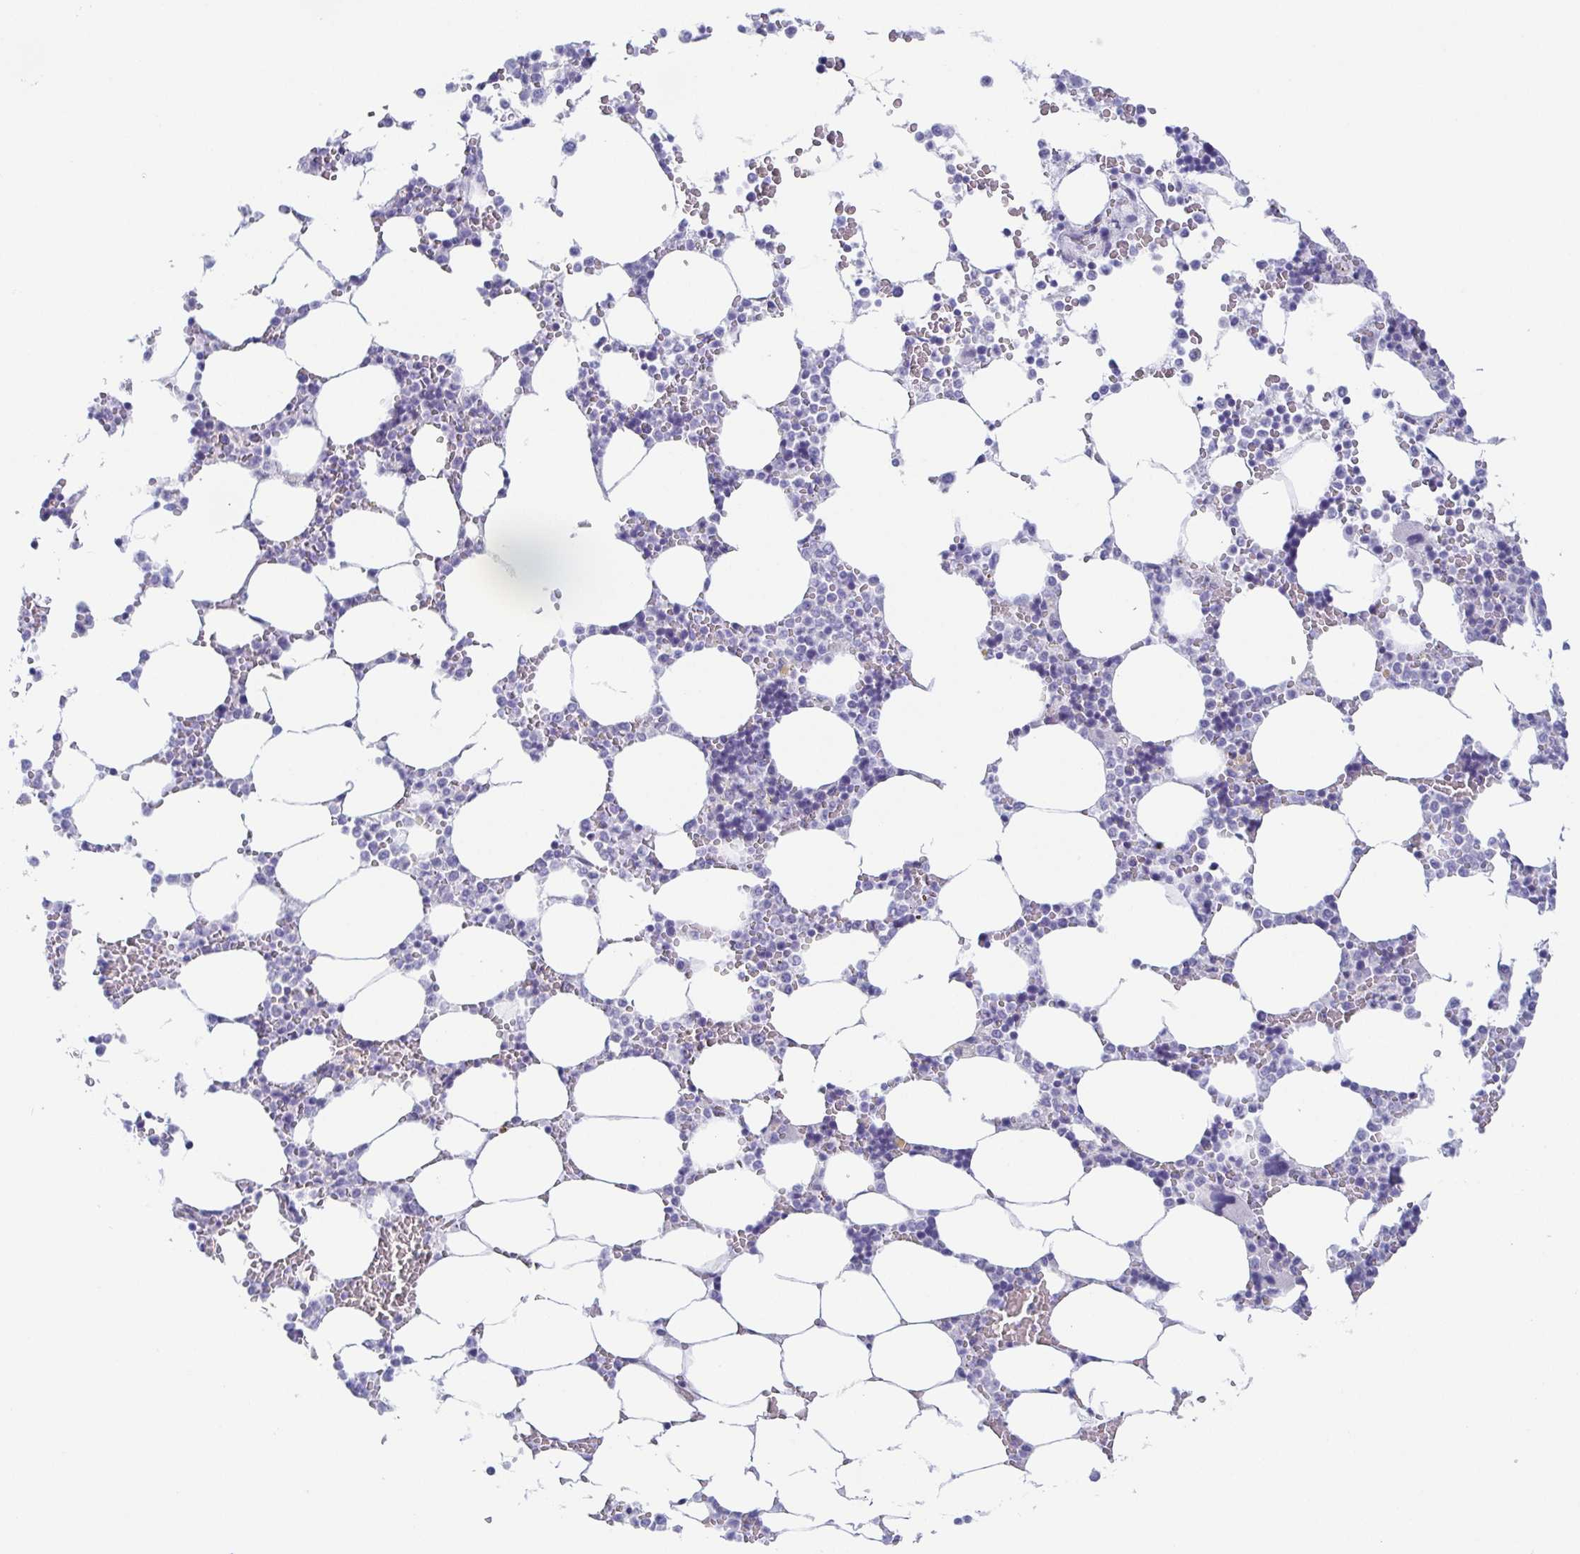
{"staining": {"intensity": "negative", "quantity": "none", "location": "none"}, "tissue": "bone marrow", "cell_type": "Hematopoietic cells", "image_type": "normal", "snomed": [{"axis": "morphology", "description": "Normal tissue, NOS"}, {"axis": "topography", "description": "Bone marrow"}], "caption": "Protein analysis of normal bone marrow reveals no significant staining in hematopoietic cells. (DAB (3,3'-diaminobenzidine) immunohistochemistry visualized using brightfield microscopy, high magnification).", "gene": "PRR27", "patient": {"sex": "male", "age": 64}}